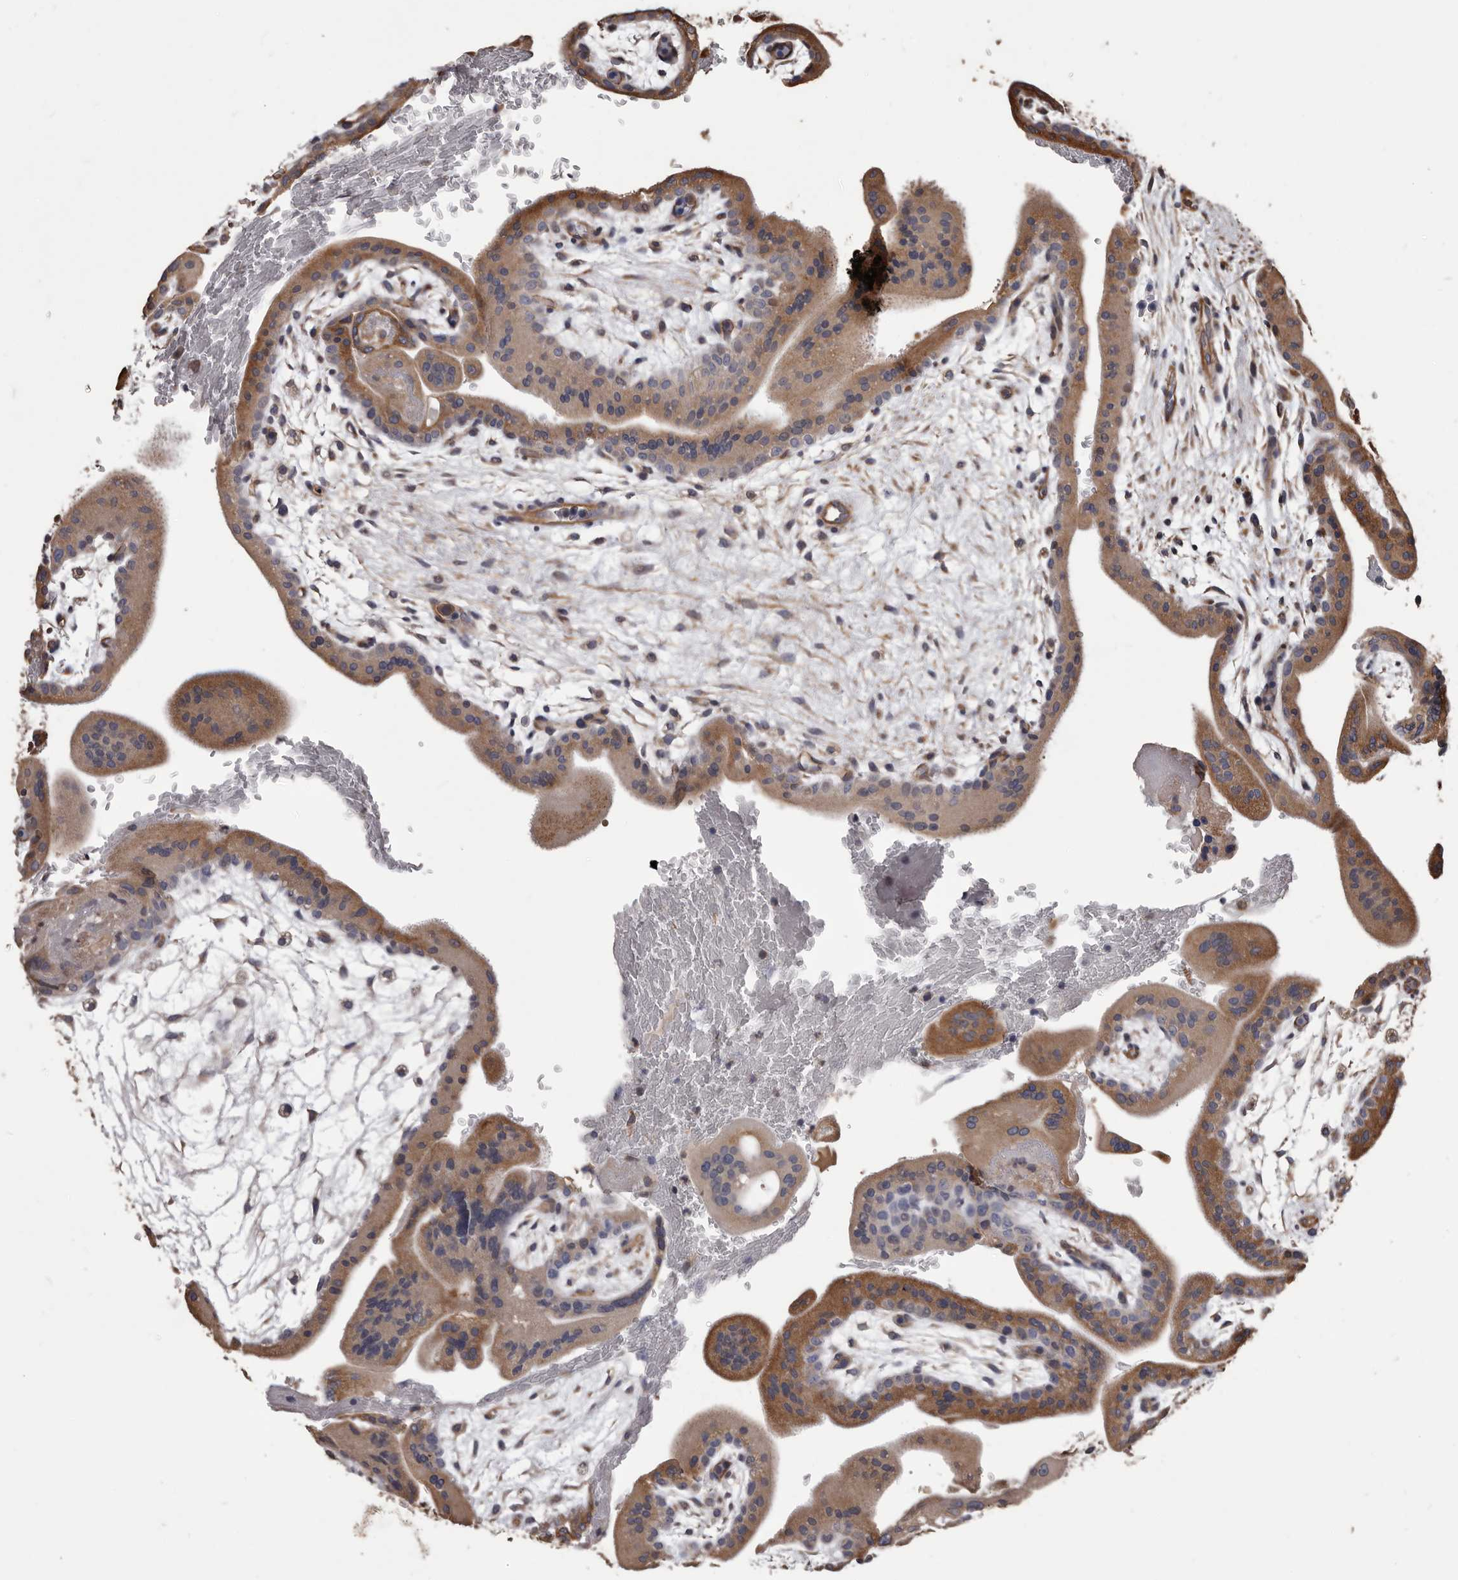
{"staining": {"intensity": "moderate", "quantity": ">75%", "location": "cytoplasmic/membranous"}, "tissue": "placenta", "cell_type": "Trophoblastic cells", "image_type": "normal", "snomed": [{"axis": "morphology", "description": "Normal tissue, NOS"}, {"axis": "topography", "description": "Placenta"}], "caption": "A micrograph of human placenta stained for a protein shows moderate cytoplasmic/membranous brown staining in trophoblastic cells.", "gene": "CEP104", "patient": {"sex": "female", "age": 35}}